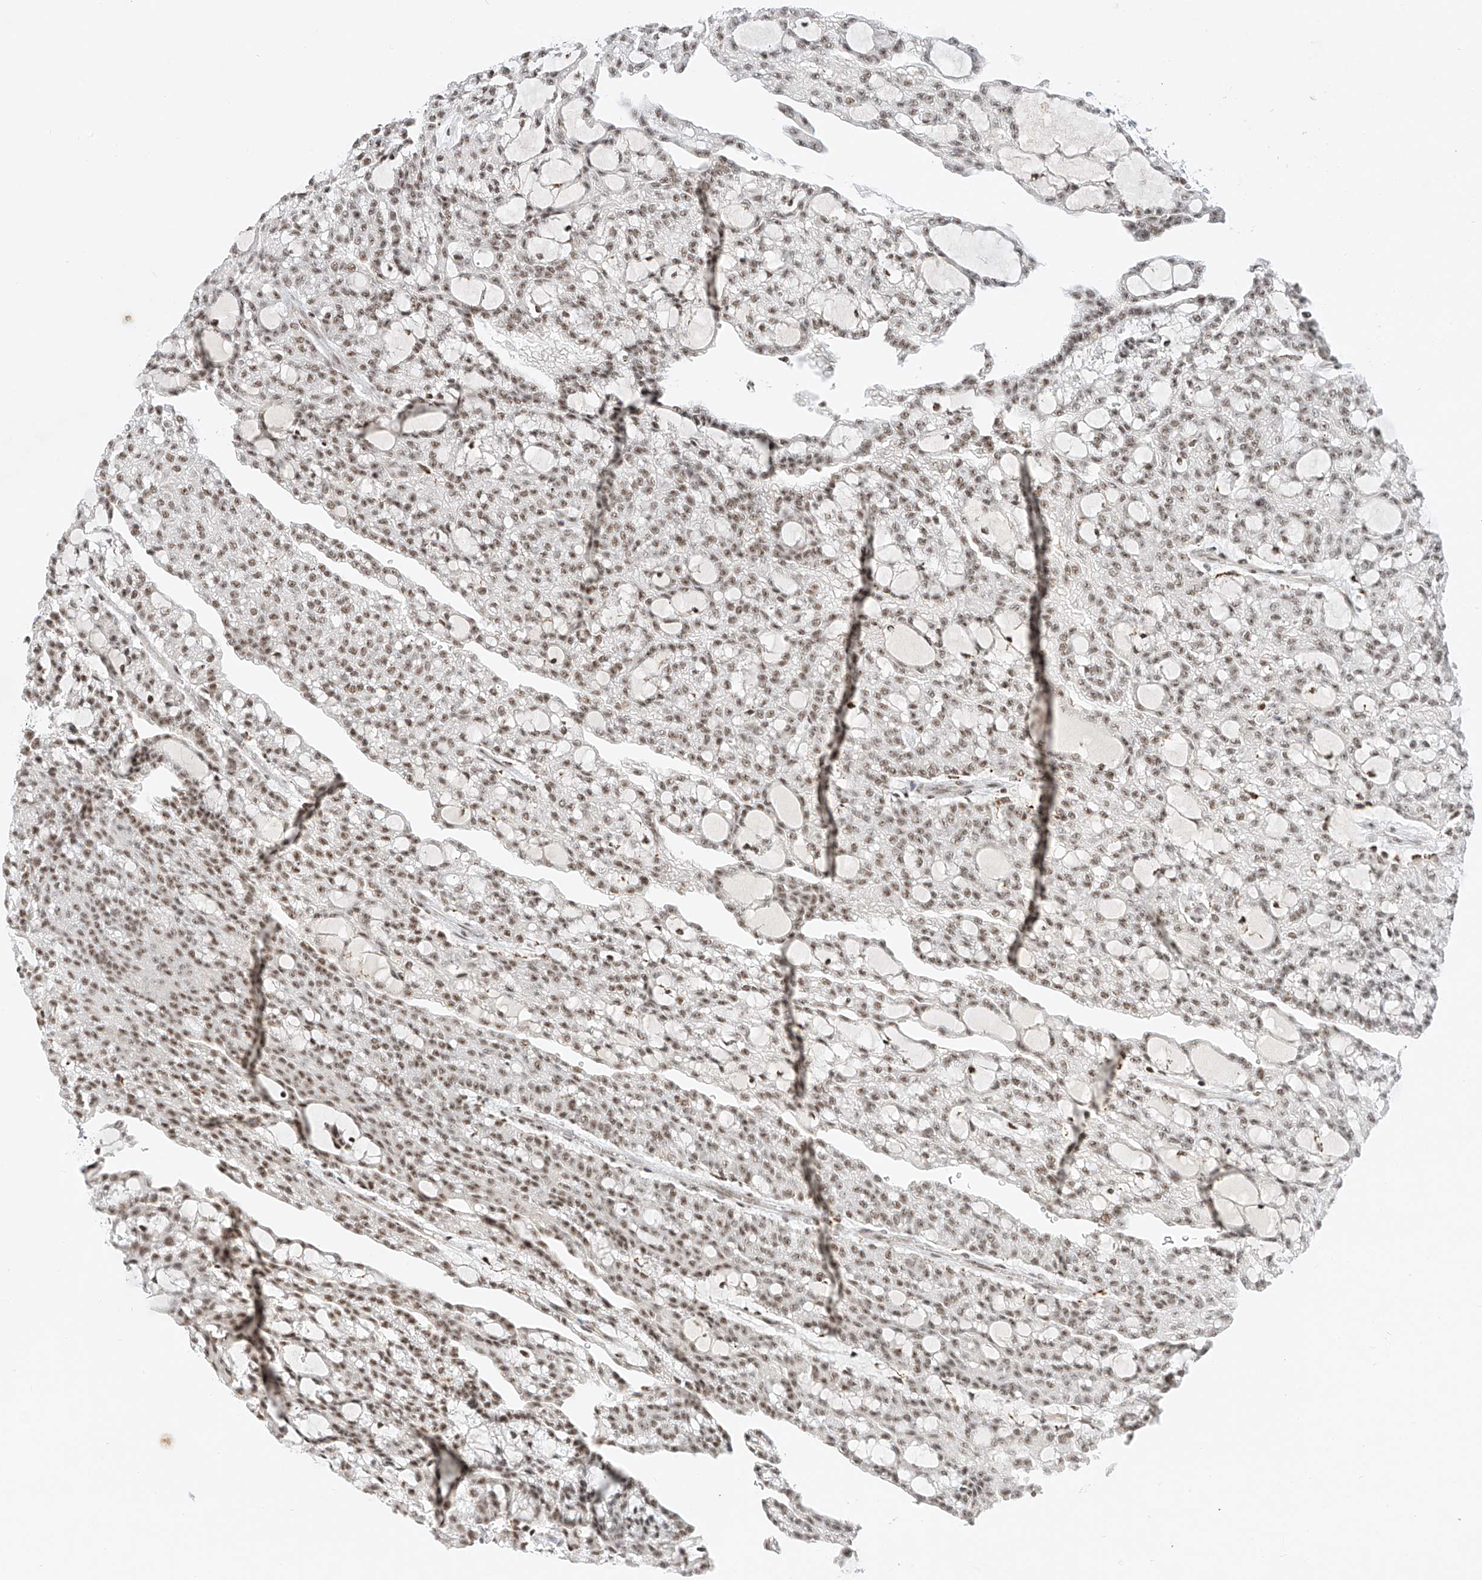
{"staining": {"intensity": "moderate", "quantity": ">75%", "location": "nuclear"}, "tissue": "renal cancer", "cell_type": "Tumor cells", "image_type": "cancer", "snomed": [{"axis": "morphology", "description": "Adenocarcinoma, NOS"}, {"axis": "topography", "description": "Kidney"}], "caption": "There is medium levels of moderate nuclear expression in tumor cells of renal cancer (adenocarcinoma), as demonstrated by immunohistochemical staining (brown color).", "gene": "NRF1", "patient": {"sex": "male", "age": 63}}